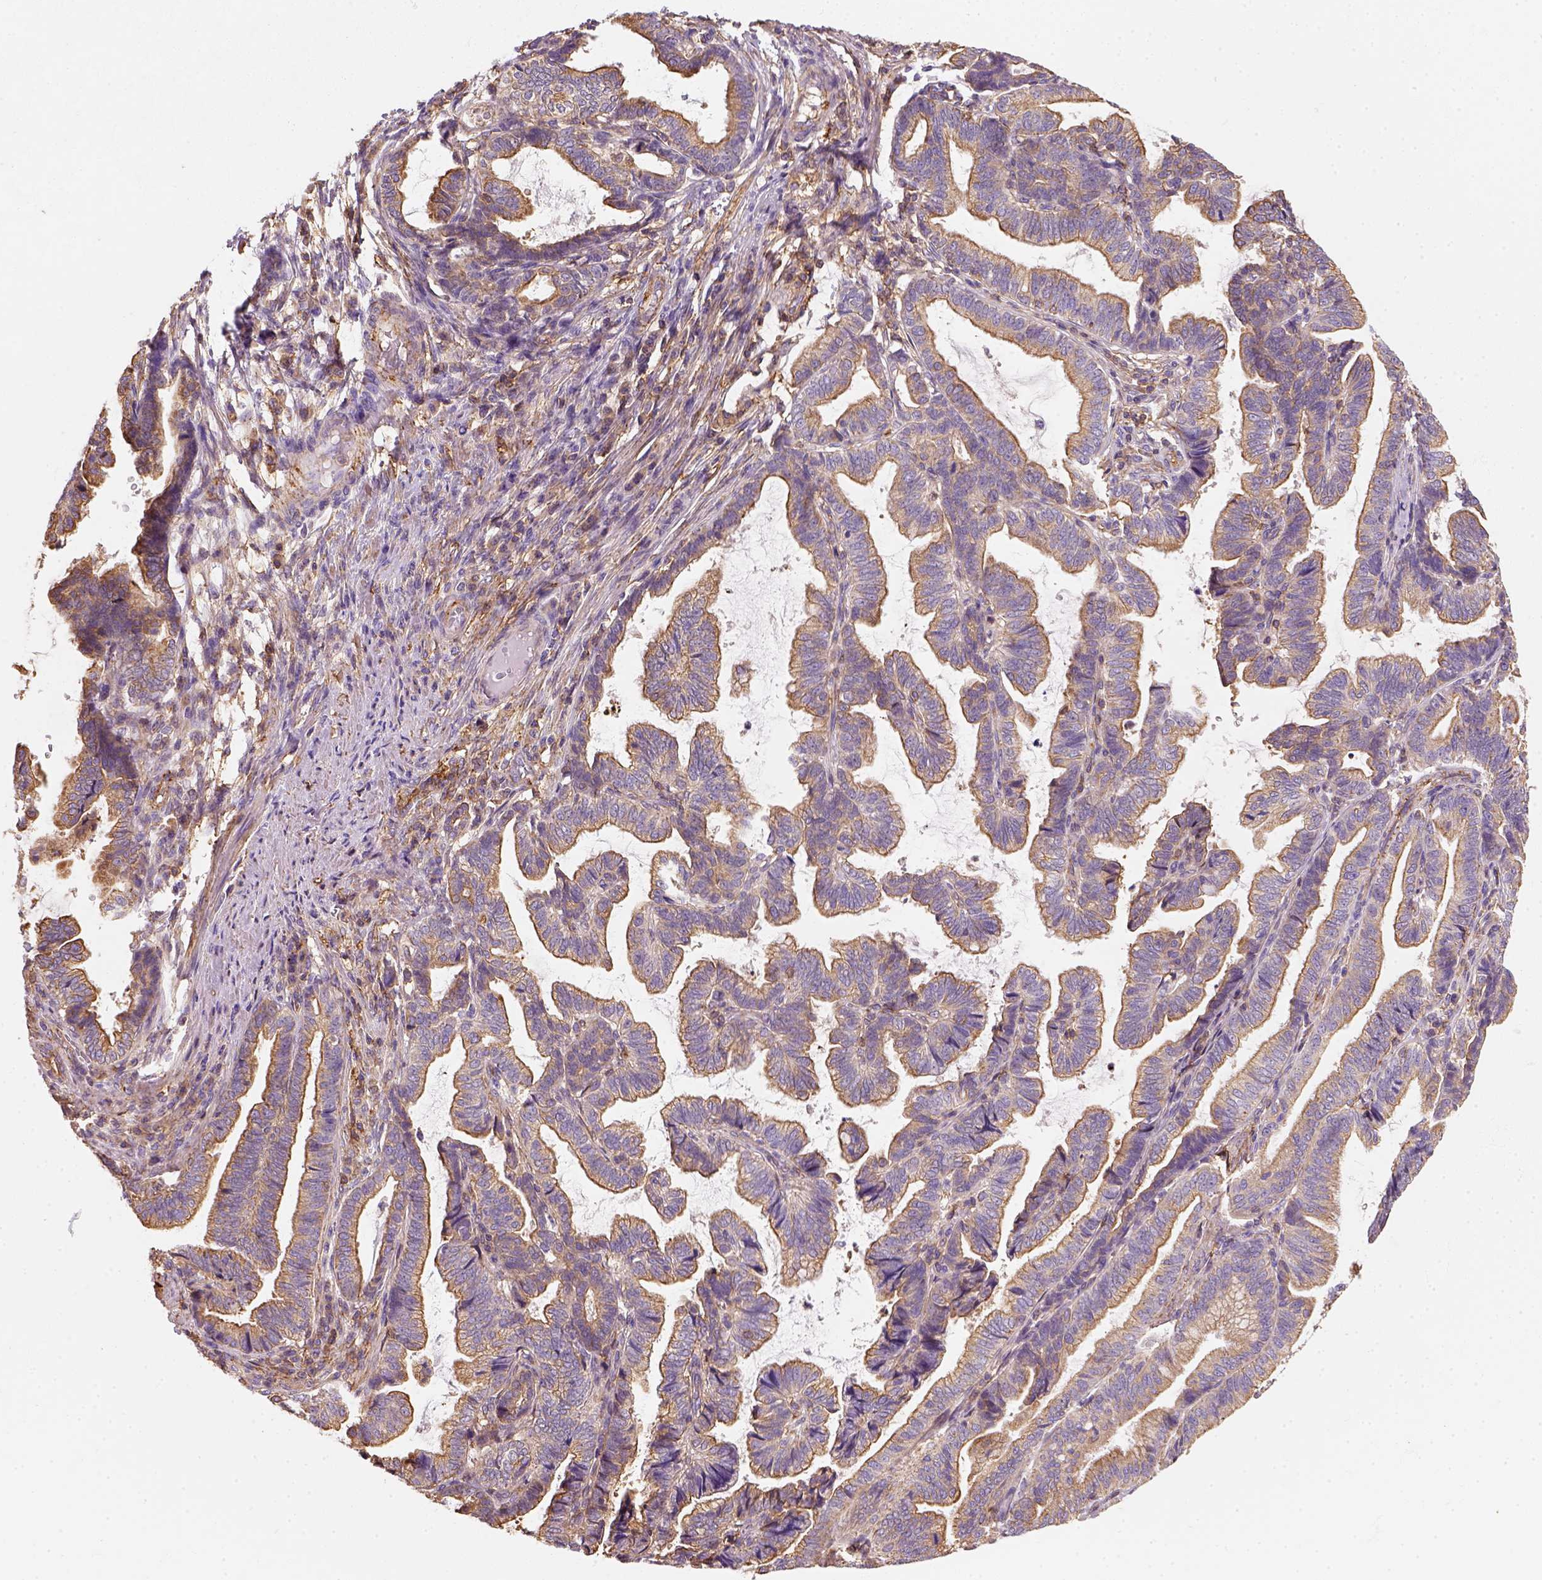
{"staining": {"intensity": "moderate", "quantity": ">75%", "location": "cytoplasmic/membranous"}, "tissue": "stomach cancer", "cell_type": "Tumor cells", "image_type": "cancer", "snomed": [{"axis": "morphology", "description": "Adenocarcinoma, NOS"}, {"axis": "topography", "description": "Stomach"}], "caption": "Immunohistochemistry of human stomach adenocarcinoma shows medium levels of moderate cytoplasmic/membranous positivity in approximately >75% of tumor cells.", "gene": "GPRC5D", "patient": {"sex": "male", "age": 83}}